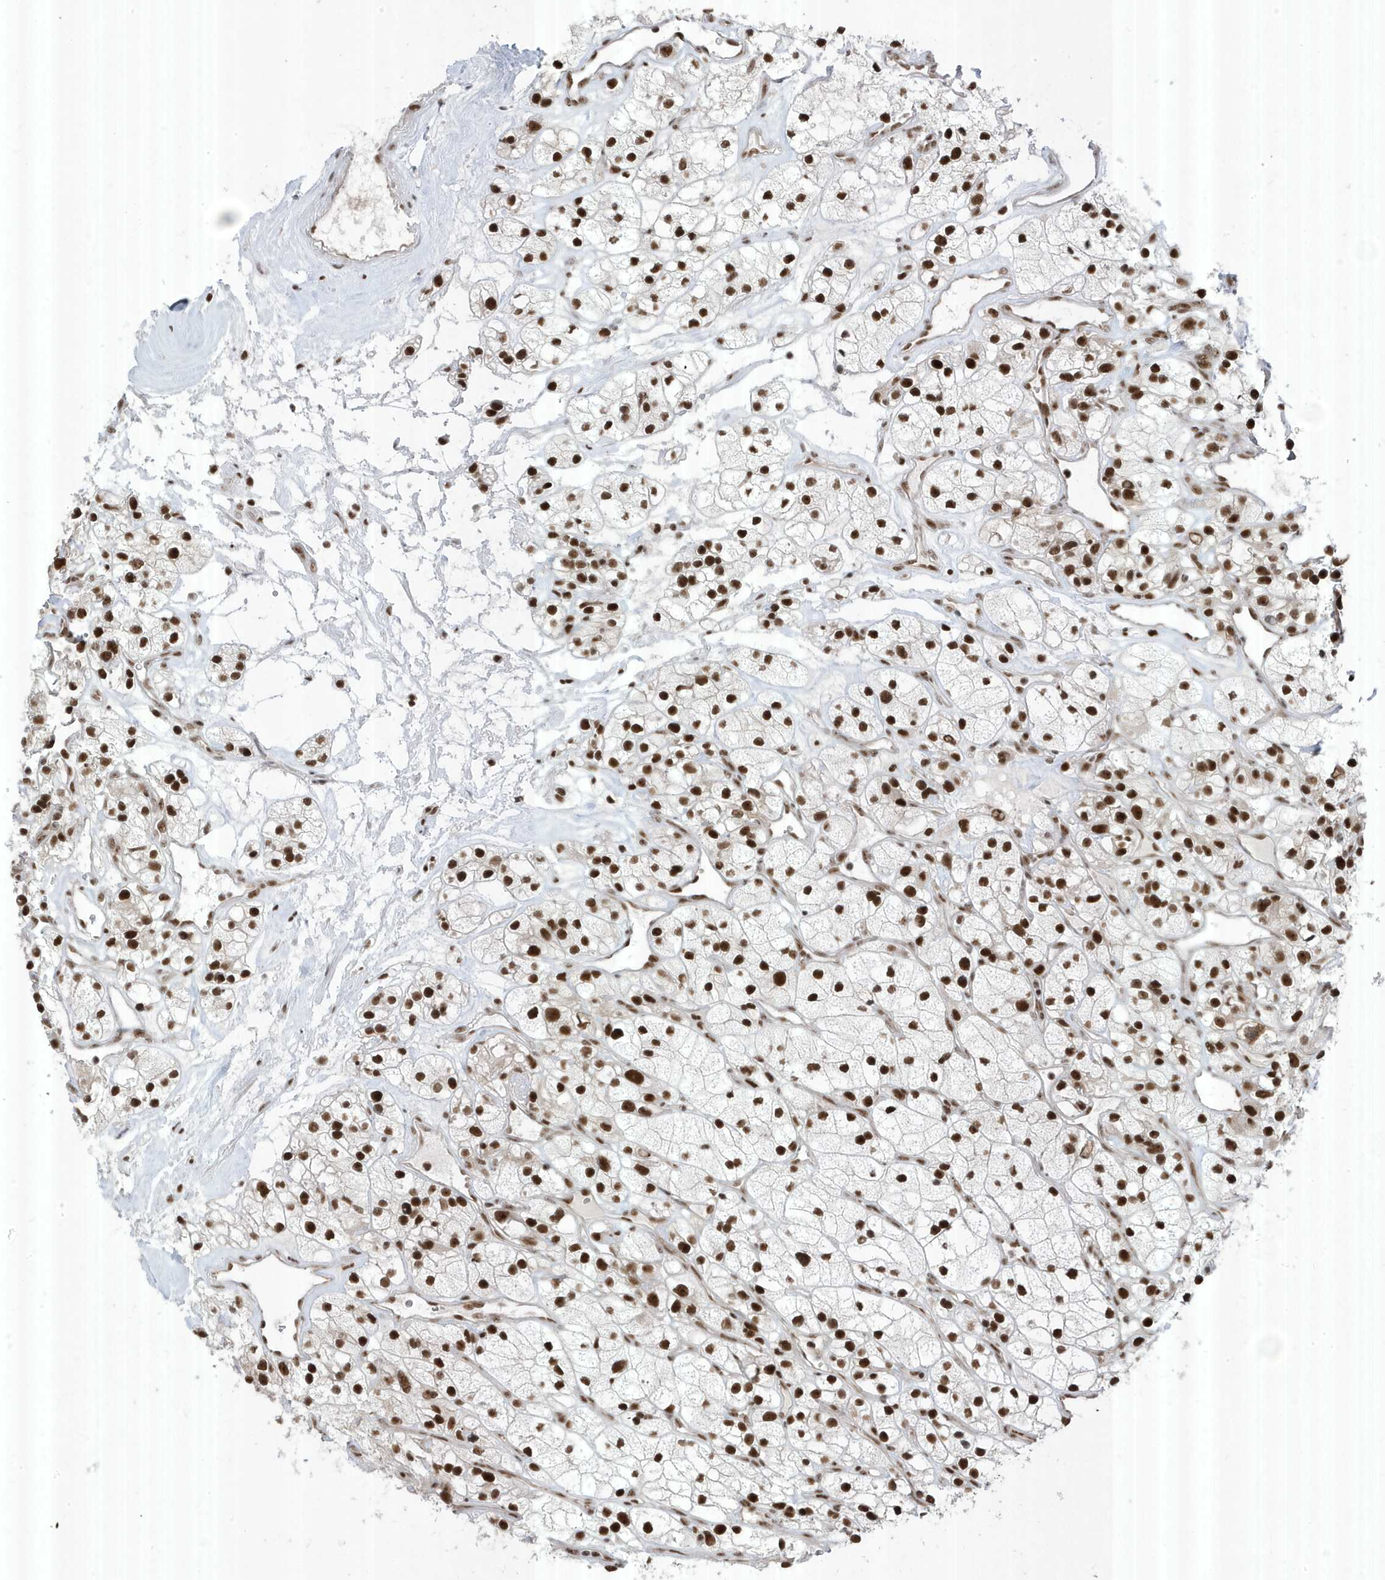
{"staining": {"intensity": "strong", "quantity": ">75%", "location": "nuclear"}, "tissue": "renal cancer", "cell_type": "Tumor cells", "image_type": "cancer", "snomed": [{"axis": "morphology", "description": "Adenocarcinoma, NOS"}, {"axis": "topography", "description": "Kidney"}], "caption": "DAB immunohistochemical staining of human renal cancer (adenocarcinoma) shows strong nuclear protein positivity in about >75% of tumor cells.", "gene": "MTREX", "patient": {"sex": "female", "age": 57}}